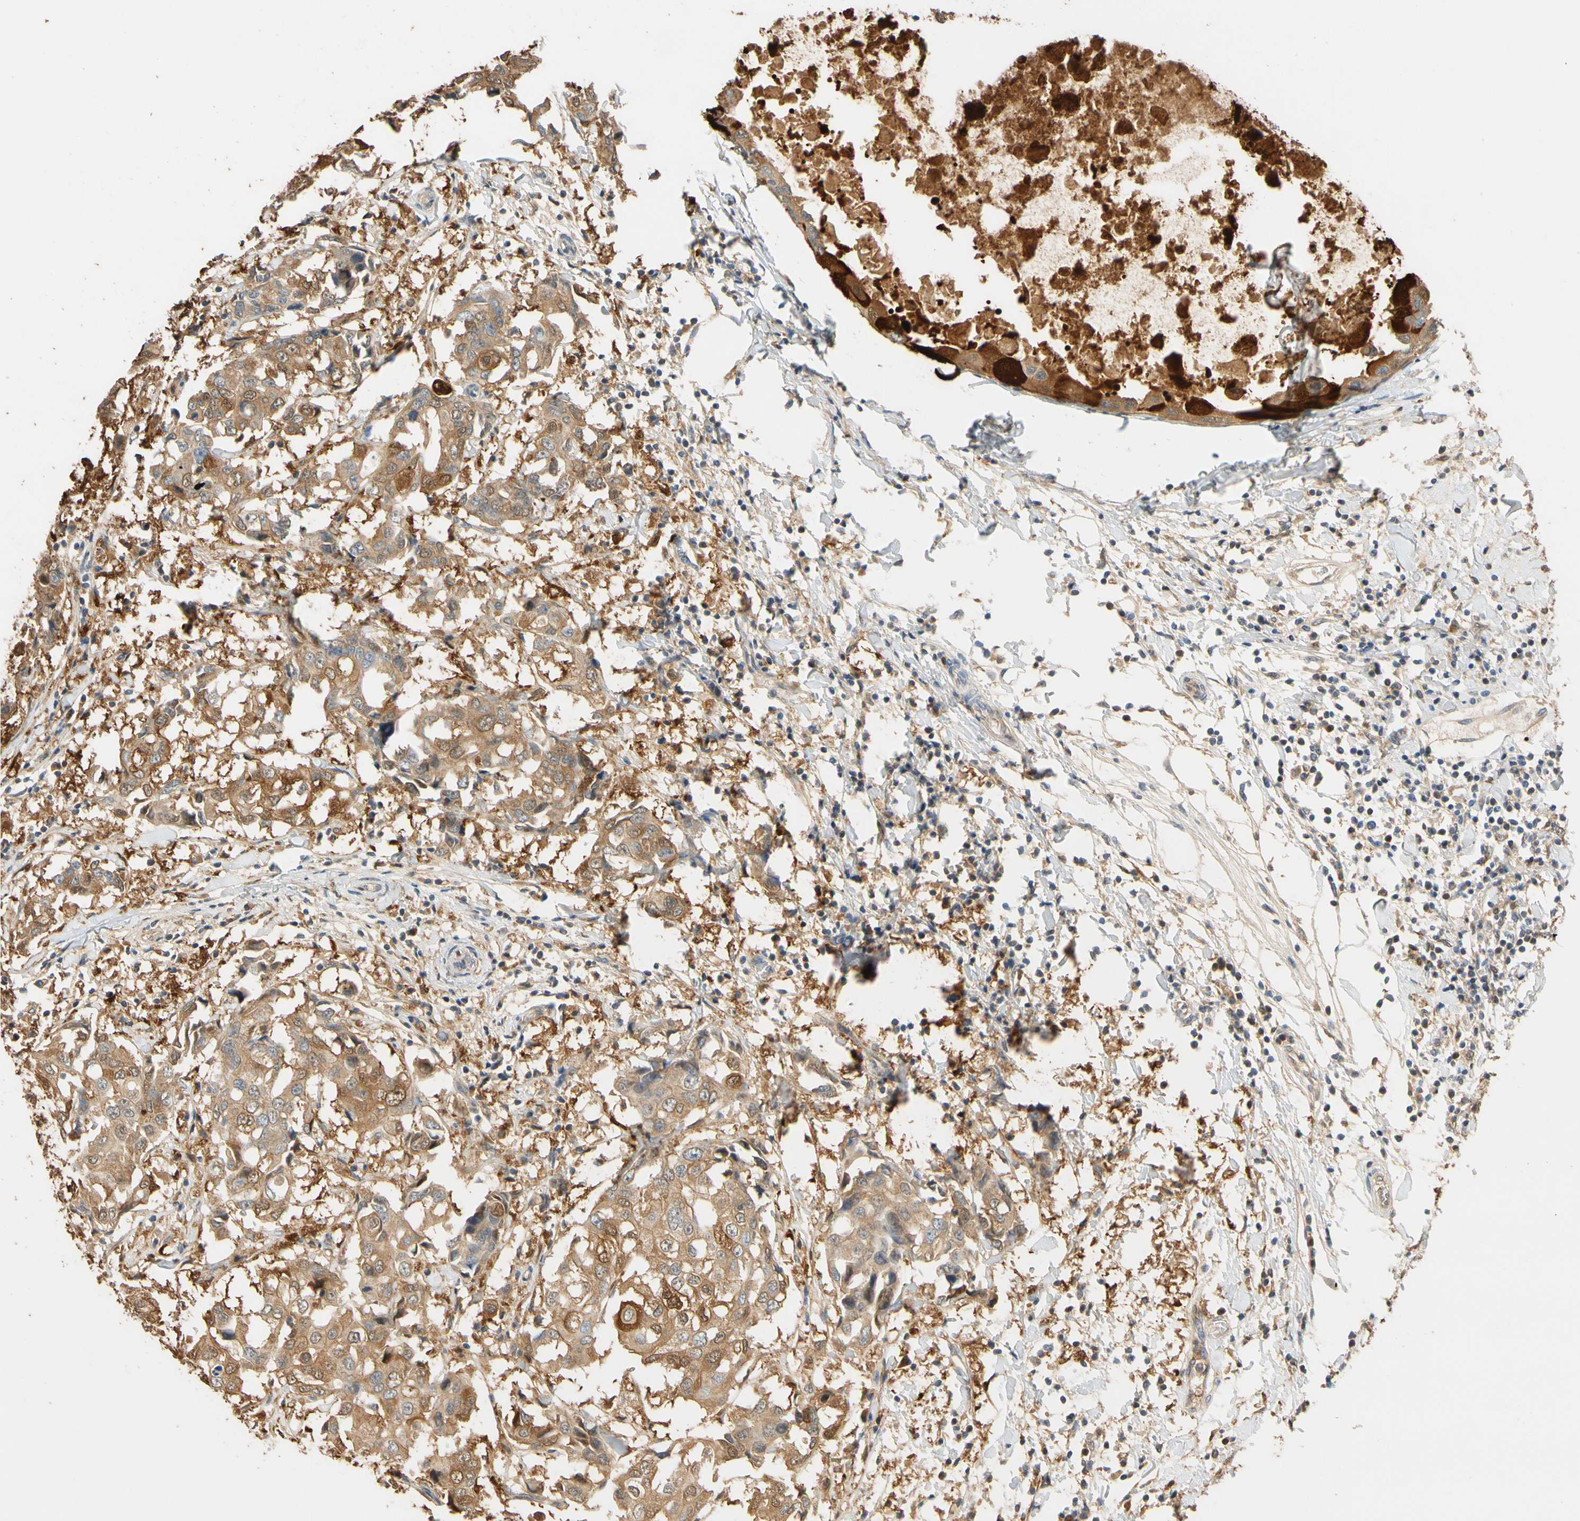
{"staining": {"intensity": "moderate", "quantity": ">75%", "location": "cytoplasmic/membranous"}, "tissue": "breast cancer", "cell_type": "Tumor cells", "image_type": "cancer", "snomed": [{"axis": "morphology", "description": "Duct carcinoma"}, {"axis": "topography", "description": "Breast"}], "caption": "Immunohistochemical staining of invasive ductal carcinoma (breast) displays medium levels of moderate cytoplasmic/membranous expression in approximately >75% of tumor cells. The staining was performed using DAB, with brown indicating positive protein expression. Nuclei are stained blue with hematoxylin.", "gene": "GPSM2", "patient": {"sex": "female", "age": 27}}